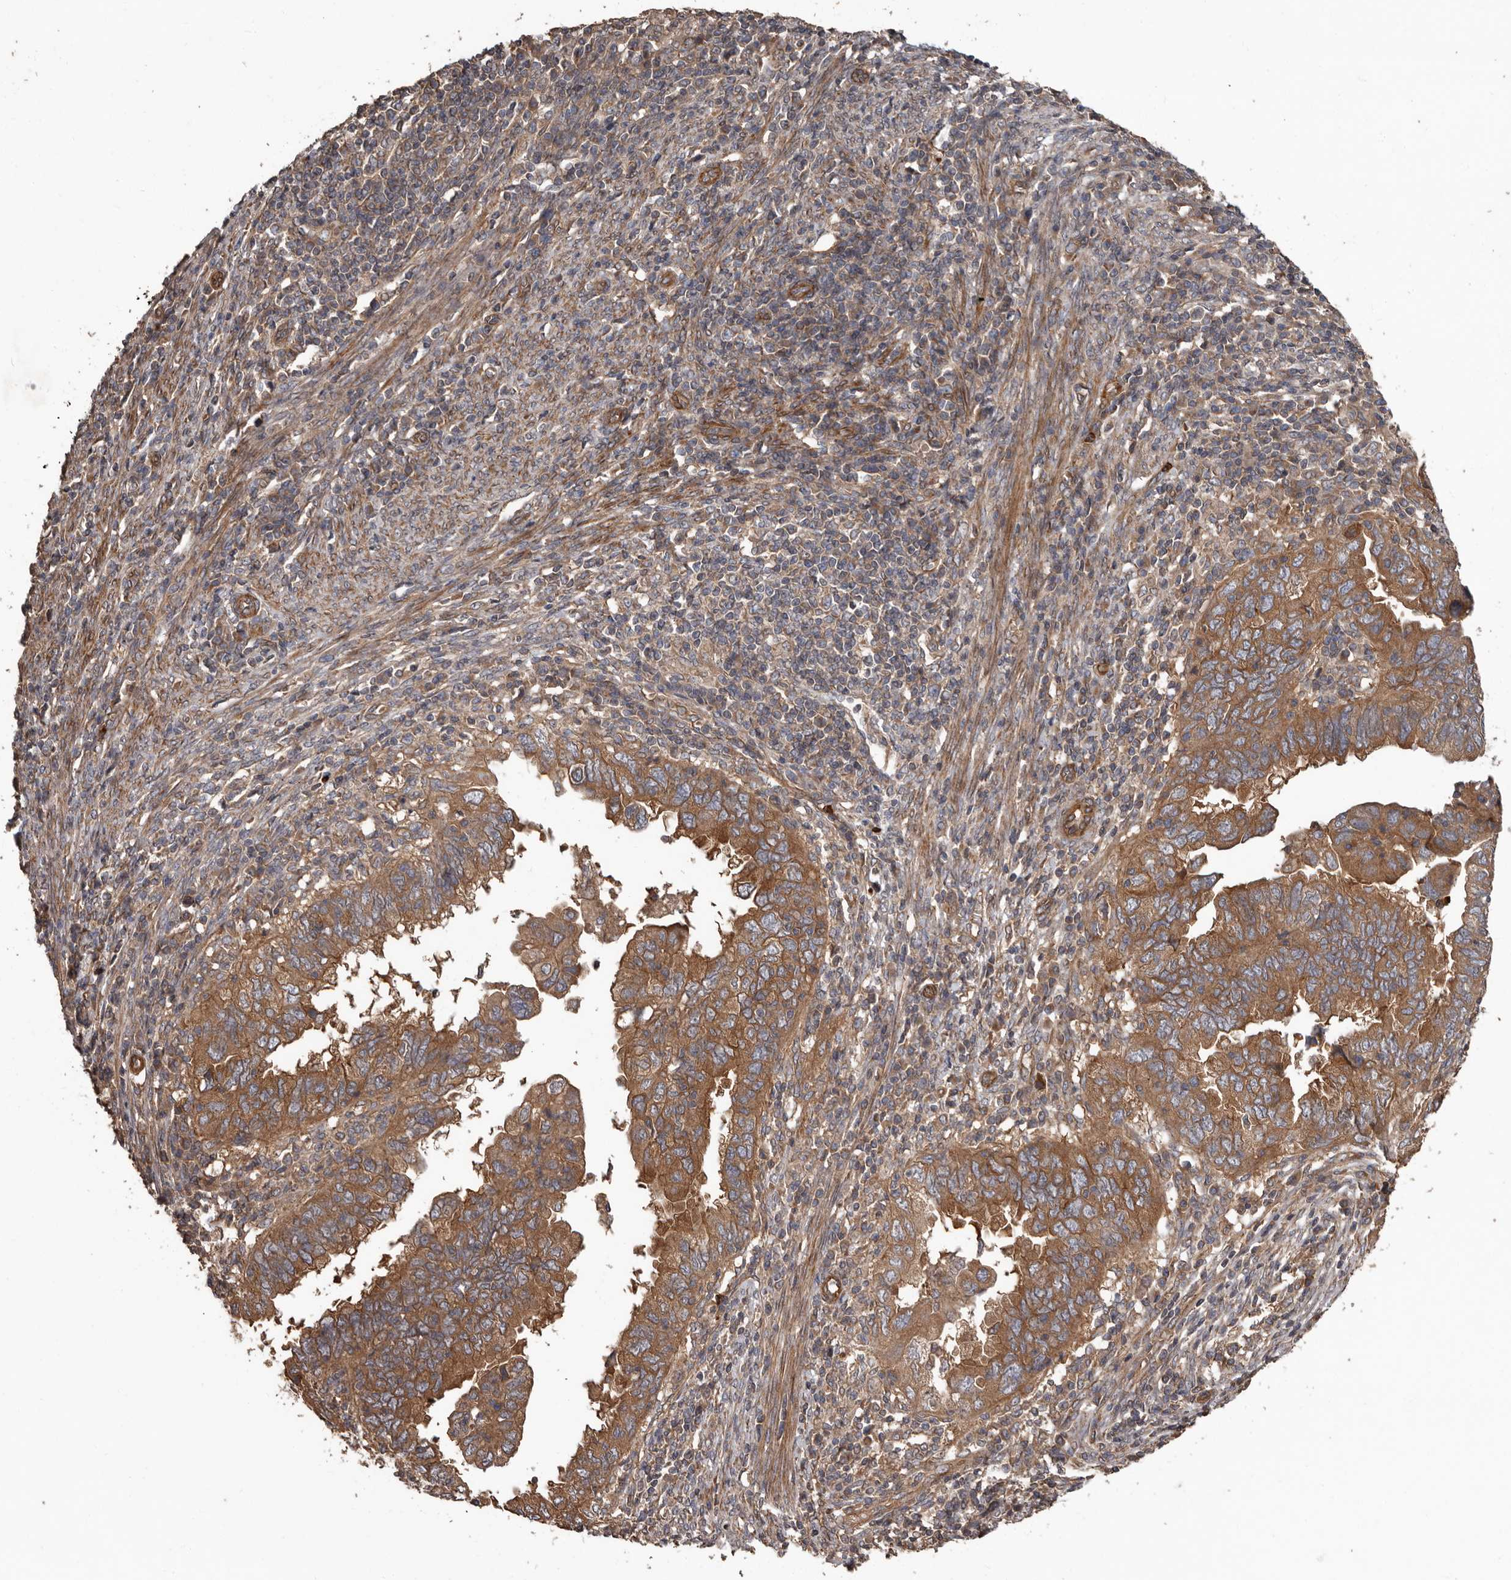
{"staining": {"intensity": "moderate", "quantity": ">75%", "location": "cytoplasmic/membranous"}, "tissue": "endometrial cancer", "cell_type": "Tumor cells", "image_type": "cancer", "snomed": [{"axis": "morphology", "description": "Adenocarcinoma, NOS"}, {"axis": "topography", "description": "Uterus"}], "caption": "Immunohistochemistry (IHC) image of neoplastic tissue: endometrial cancer stained using immunohistochemistry (IHC) shows medium levels of moderate protein expression localized specifically in the cytoplasmic/membranous of tumor cells, appearing as a cytoplasmic/membranous brown color.", "gene": "ARHGEF5", "patient": {"sex": "female", "age": 77}}